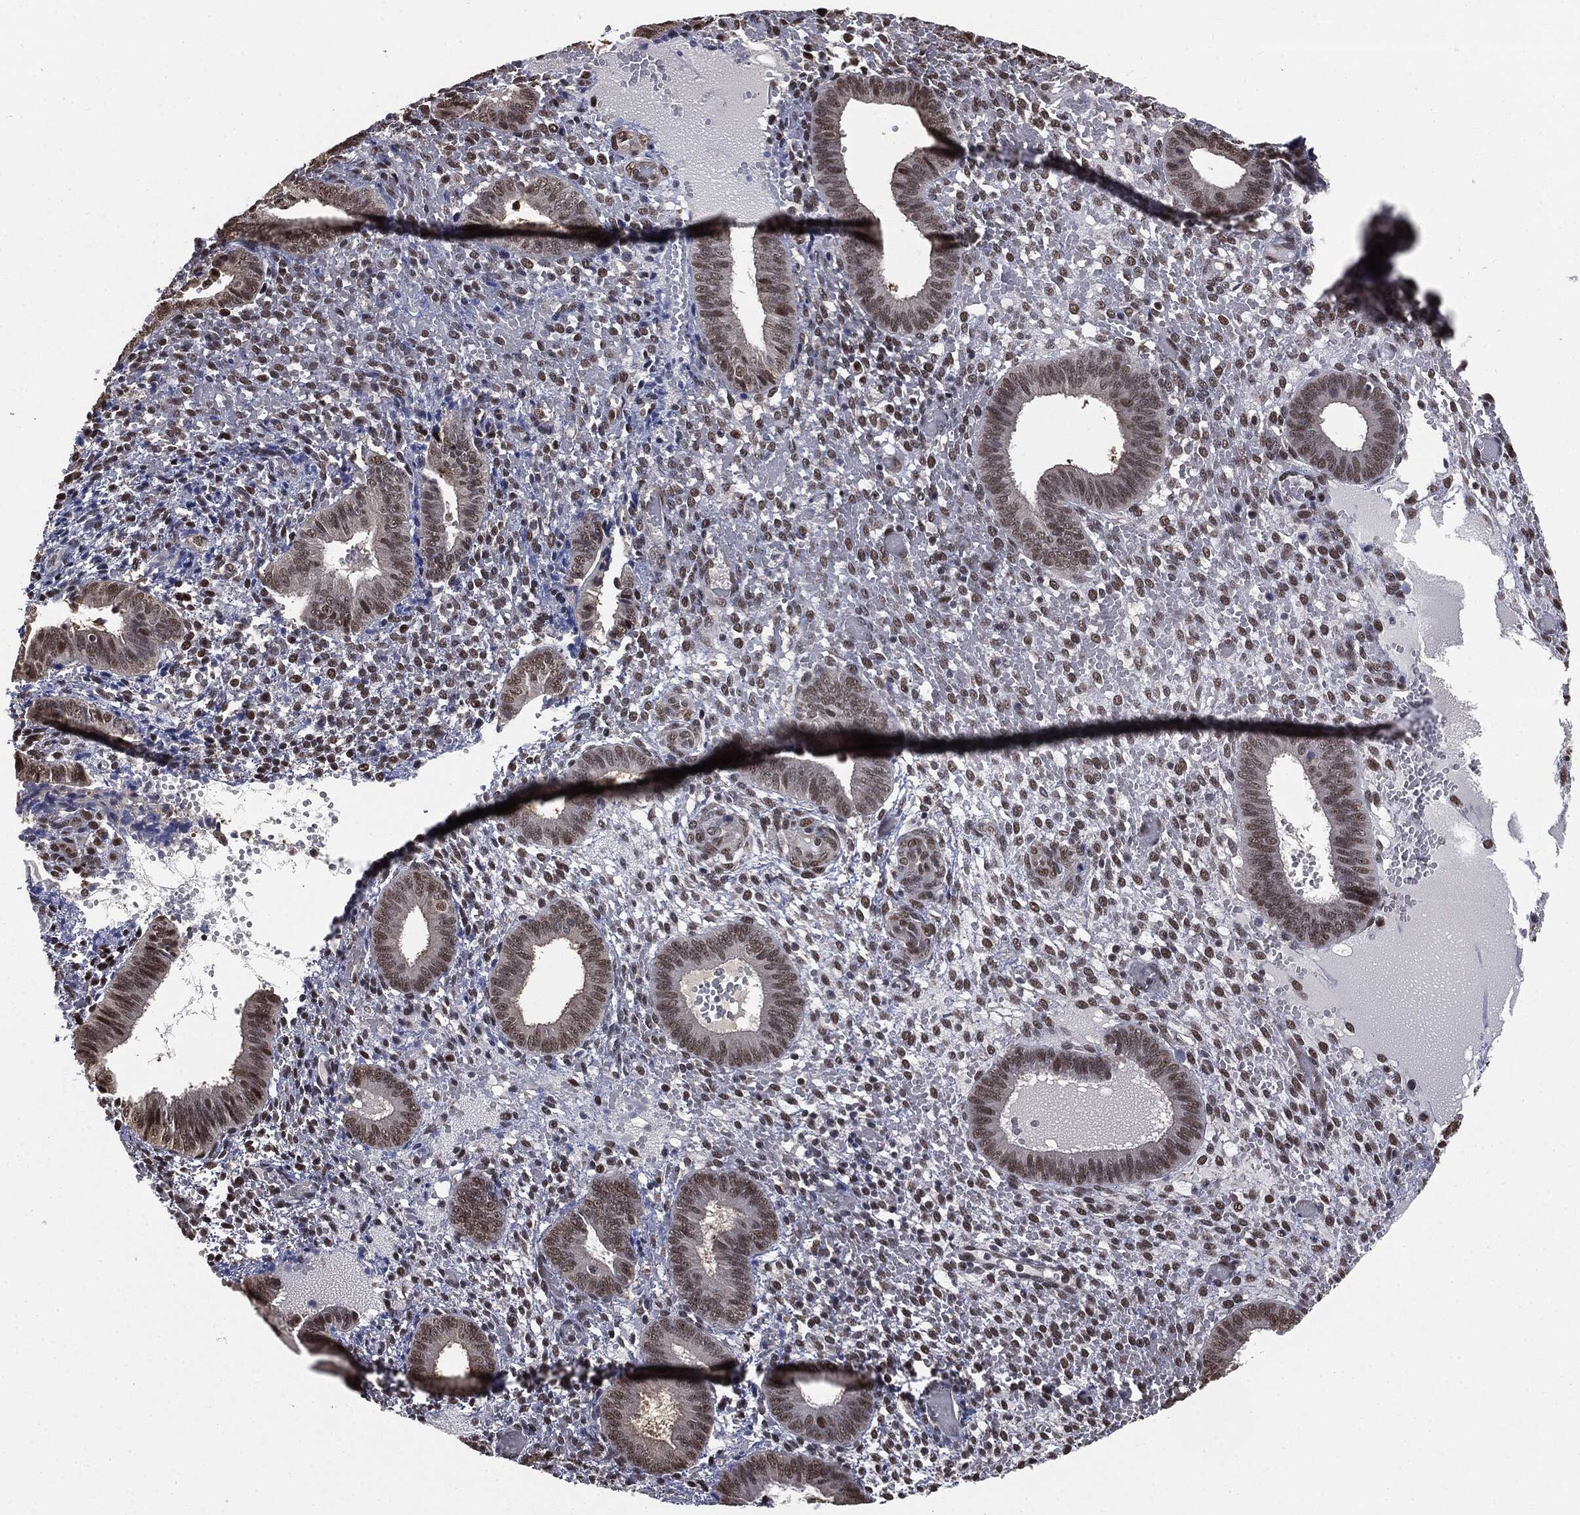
{"staining": {"intensity": "moderate", "quantity": "25%-75%", "location": "nuclear"}, "tissue": "endometrium", "cell_type": "Cells in endometrial stroma", "image_type": "normal", "snomed": [{"axis": "morphology", "description": "Normal tissue, NOS"}, {"axis": "topography", "description": "Endometrium"}], "caption": "Immunohistochemistry photomicrograph of benign endometrium: endometrium stained using immunohistochemistry (IHC) exhibits medium levels of moderate protein expression localized specifically in the nuclear of cells in endometrial stroma, appearing as a nuclear brown color.", "gene": "SHLD2", "patient": {"sex": "female", "age": 42}}